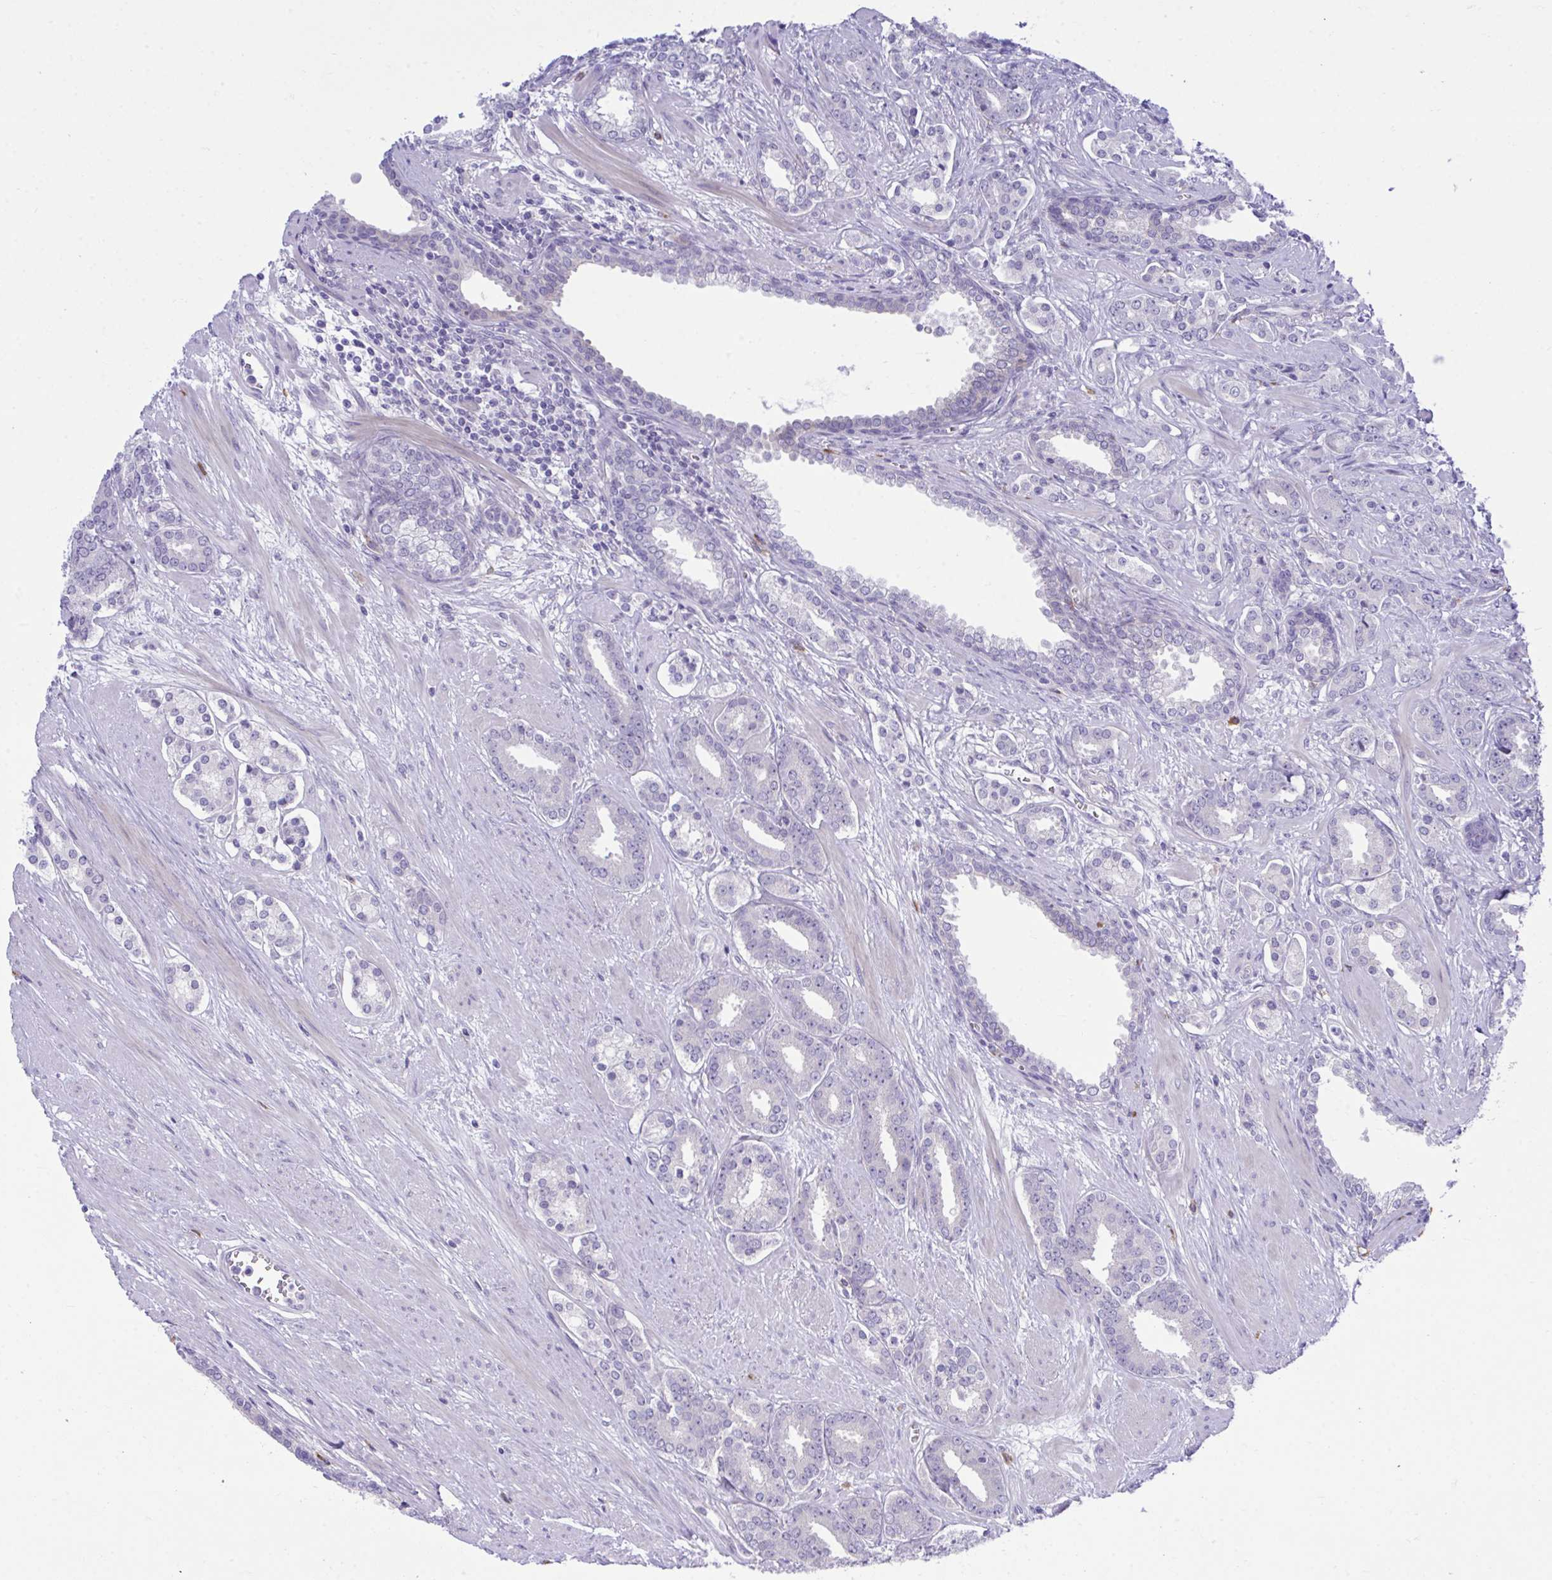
{"staining": {"intensity": "negative", "quantity": "none", "location": "none"}, "tissue": "prostate cancer", "cell_type": "Tumor cells", "image_type": "cancer", "snomed": [{"axis": "morphology", "description": "Adenocarcinoma, High grade"}, {"axis": "topography", "description": "Prostate"}], "caption": "The immunohistochemistry photomicrograph has no significant expression in tumor cells of prostate cancer (adenocarcinoma (high-grade)) tissue.", "gene": "MED9", "patient": {"sex": "male", "age": 60}}